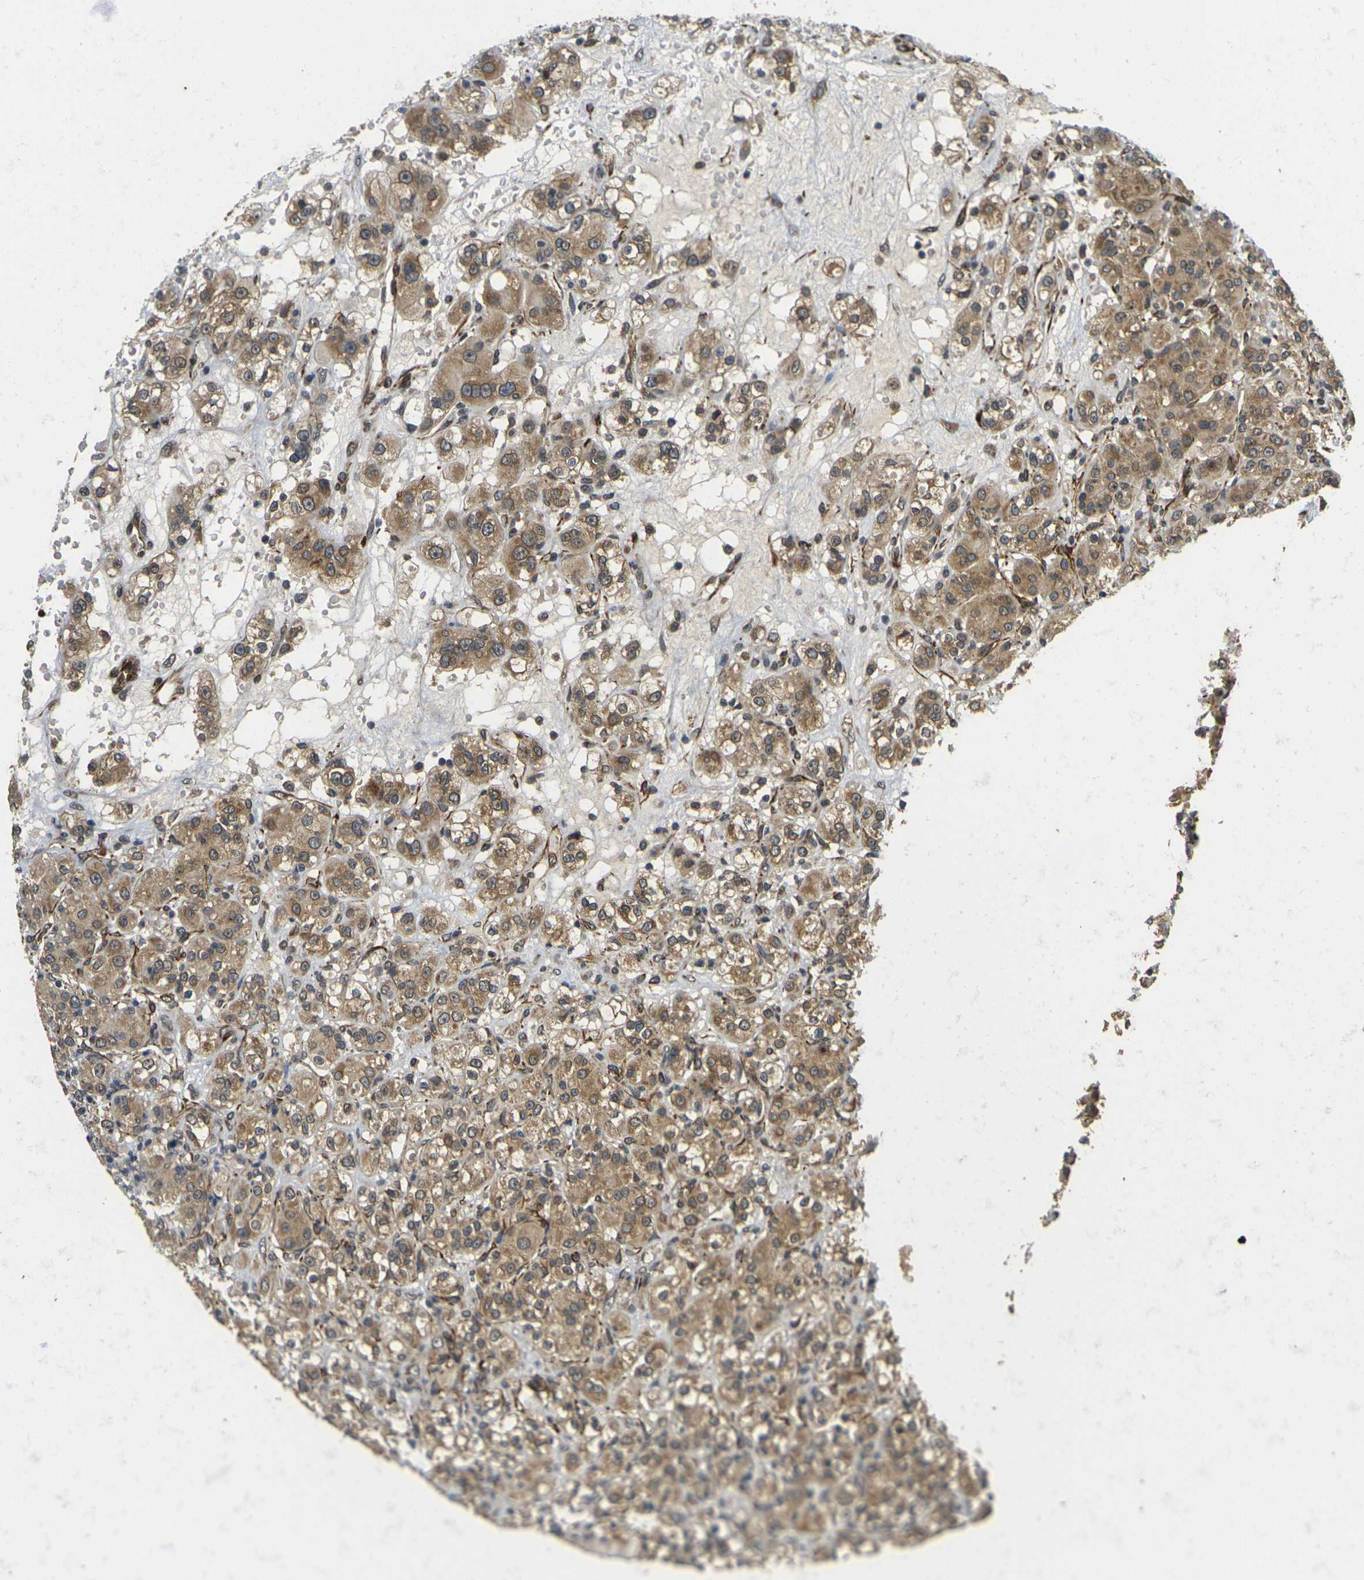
{"staining": {"intensity": "moderate", "quantity": ">75%", "location": "cytoplasmic/membranous"}, "tissue": "renal cancer", "cell_type": "Tumor cells", "image_type": "cancer", "snomed": [{"axis": "morphology", "description": "Normal tissue, NOS"}, {"axis": "morphology", "description": "Adenocarcinoma, NOS"}, {"axis": "topography", "description": "Kidney"}], "caption": "A brown stain highlights moderate cytoplasmic/membranous expression of a protein in human adenocarcinoma (renal) tumor cells. (DAB IHC with brightfield microscopy, high magnification).", "gene": "FUT11", "patient": {"sex": "male", "age": 61}}